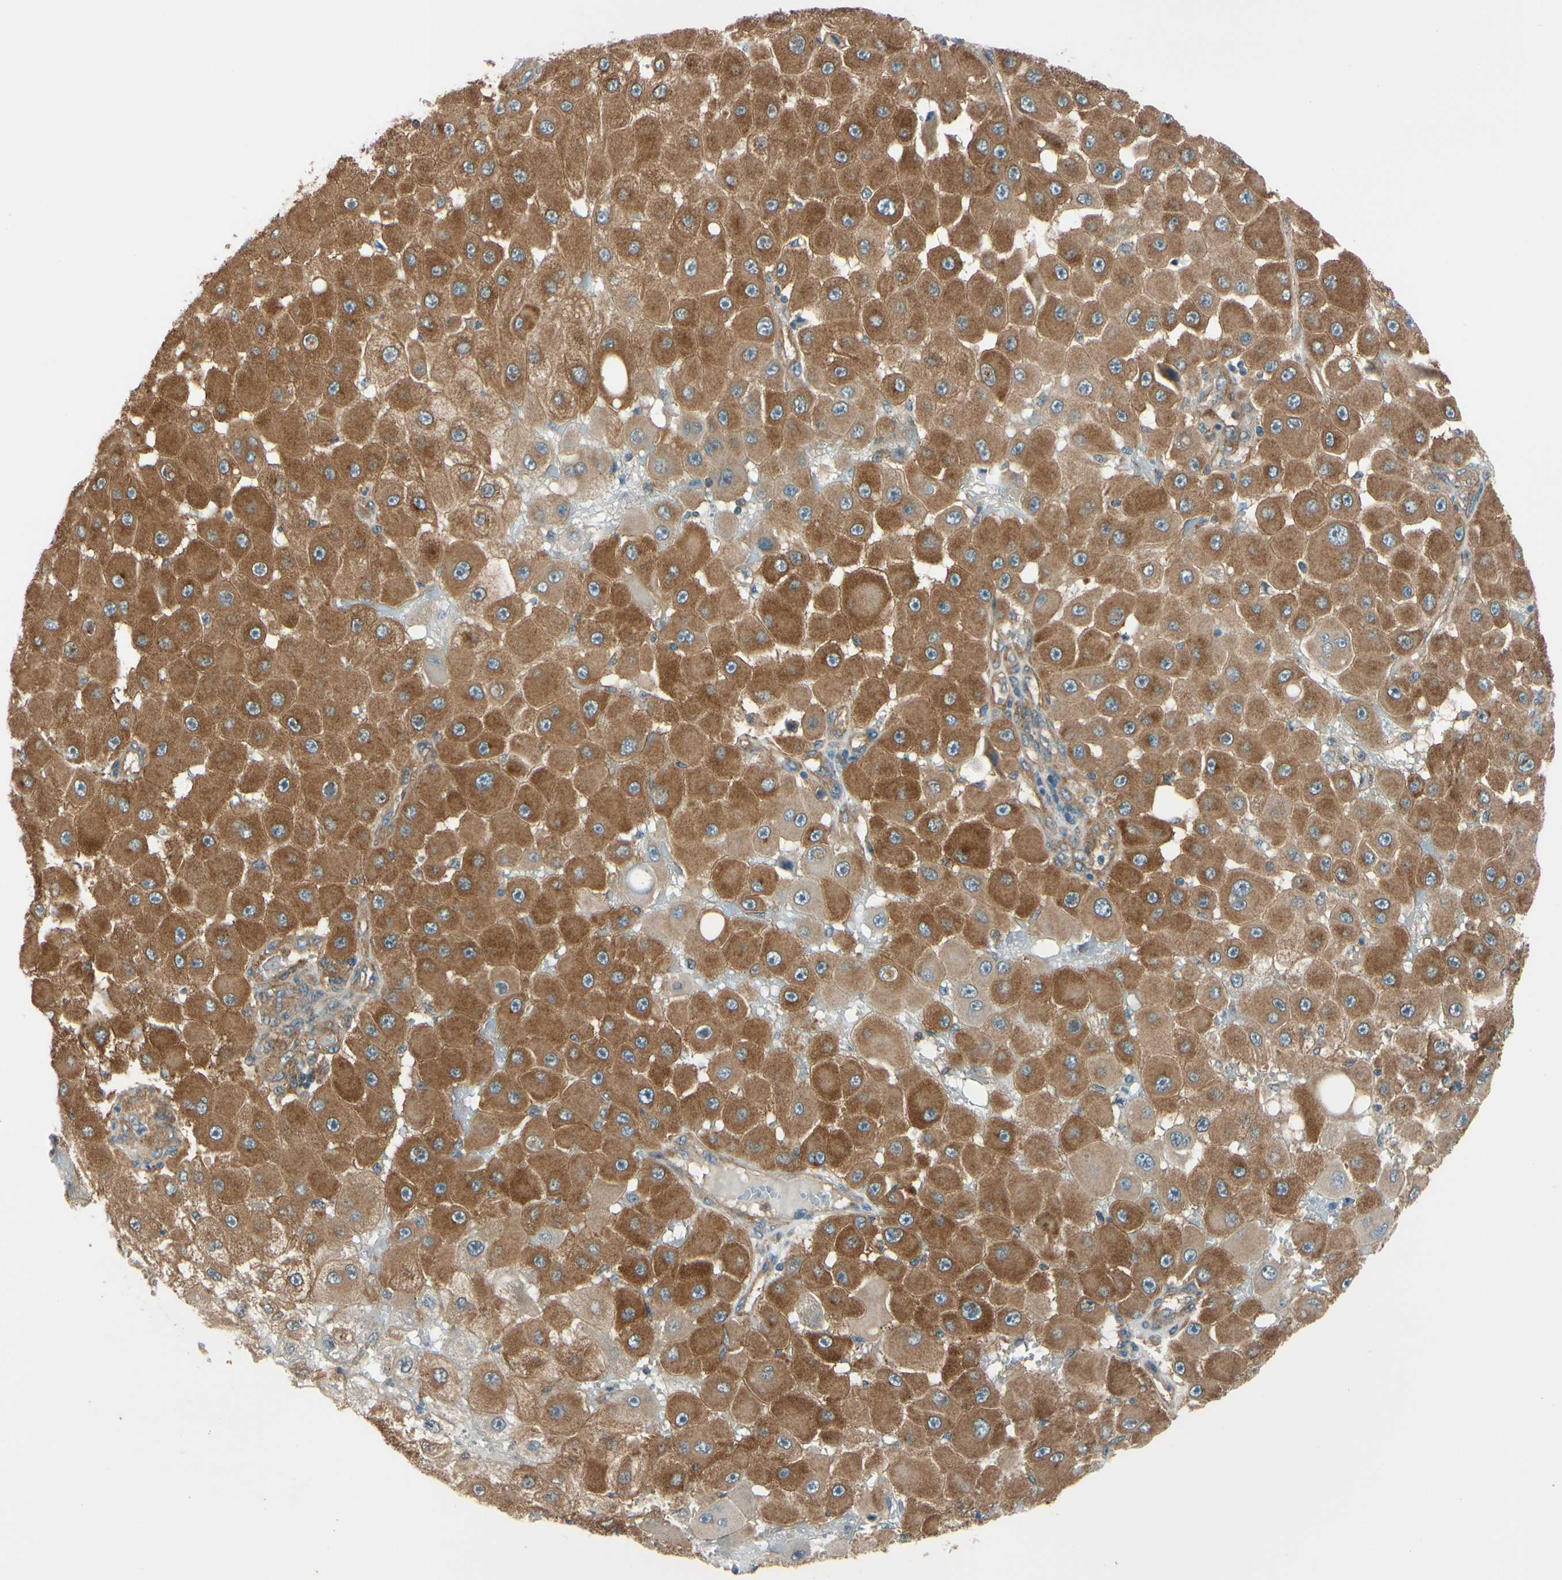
{"staining": {"intensity": "moderate", "quantity": "25%-75%", "location": "cytoplasmic/membranous"}, "tissue": "melanoma", "cell_type": "Tumor cells", "image_type": "cancer", "snomed": [{"axis": "morphology", "description": "Malignant melanoma, NOS"}, {"axis": "topography", "description": "Skin"}], "caption": "A histopathology image of human malignant melanoma stained for a protein exhibits moderate cytoplasmic/membranous brown staining in tumor cells. (DAB (3,3'-diaminobenzidine) IHC, brown staining for protein, blue staining for nuclei).", "gene": "EPS15", "patient": {"sex": "female", "age": 81}}